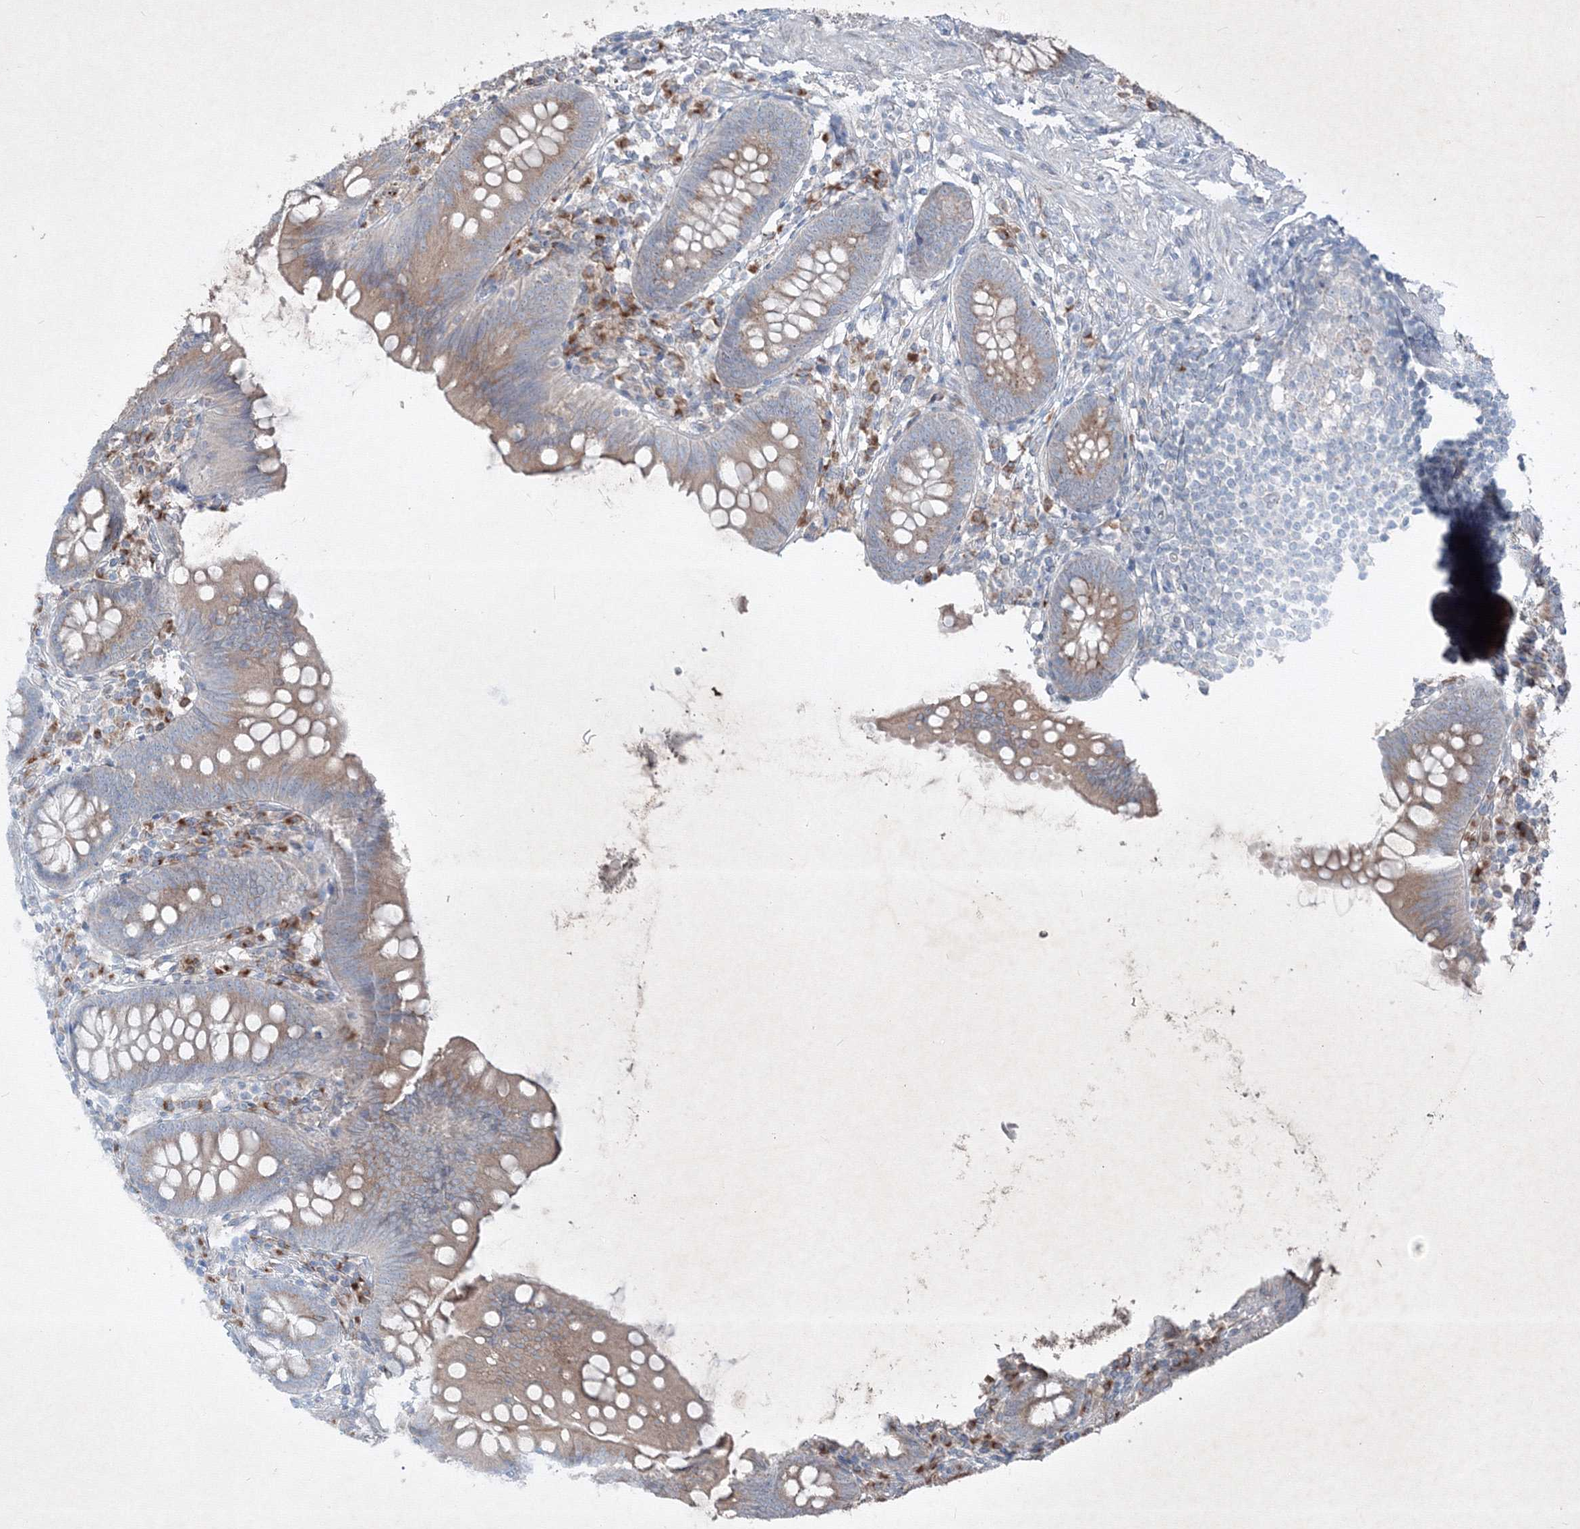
{"staining": {"intensity": "moderate", "quantity": ">75%", "location": "cytoplasmic/membranous"}, "tissue": "appendix", "cell_type": "Glandular cells", "image_type": "normal", "snomed": [{"axis": "morphology", "description": "Normal tissue, NOS"}, {"axis": "topography", "description": "Appendix"}], "caption": "High-power microscopy captured an immunohistochemistry (IHC) image of benign appendix, revealing moderate cytoplasmic/membranous expression in approximately >75% of glandular cells.", "gene": "IFNAR1", "patient": {"sex": "female", "age": 62}}